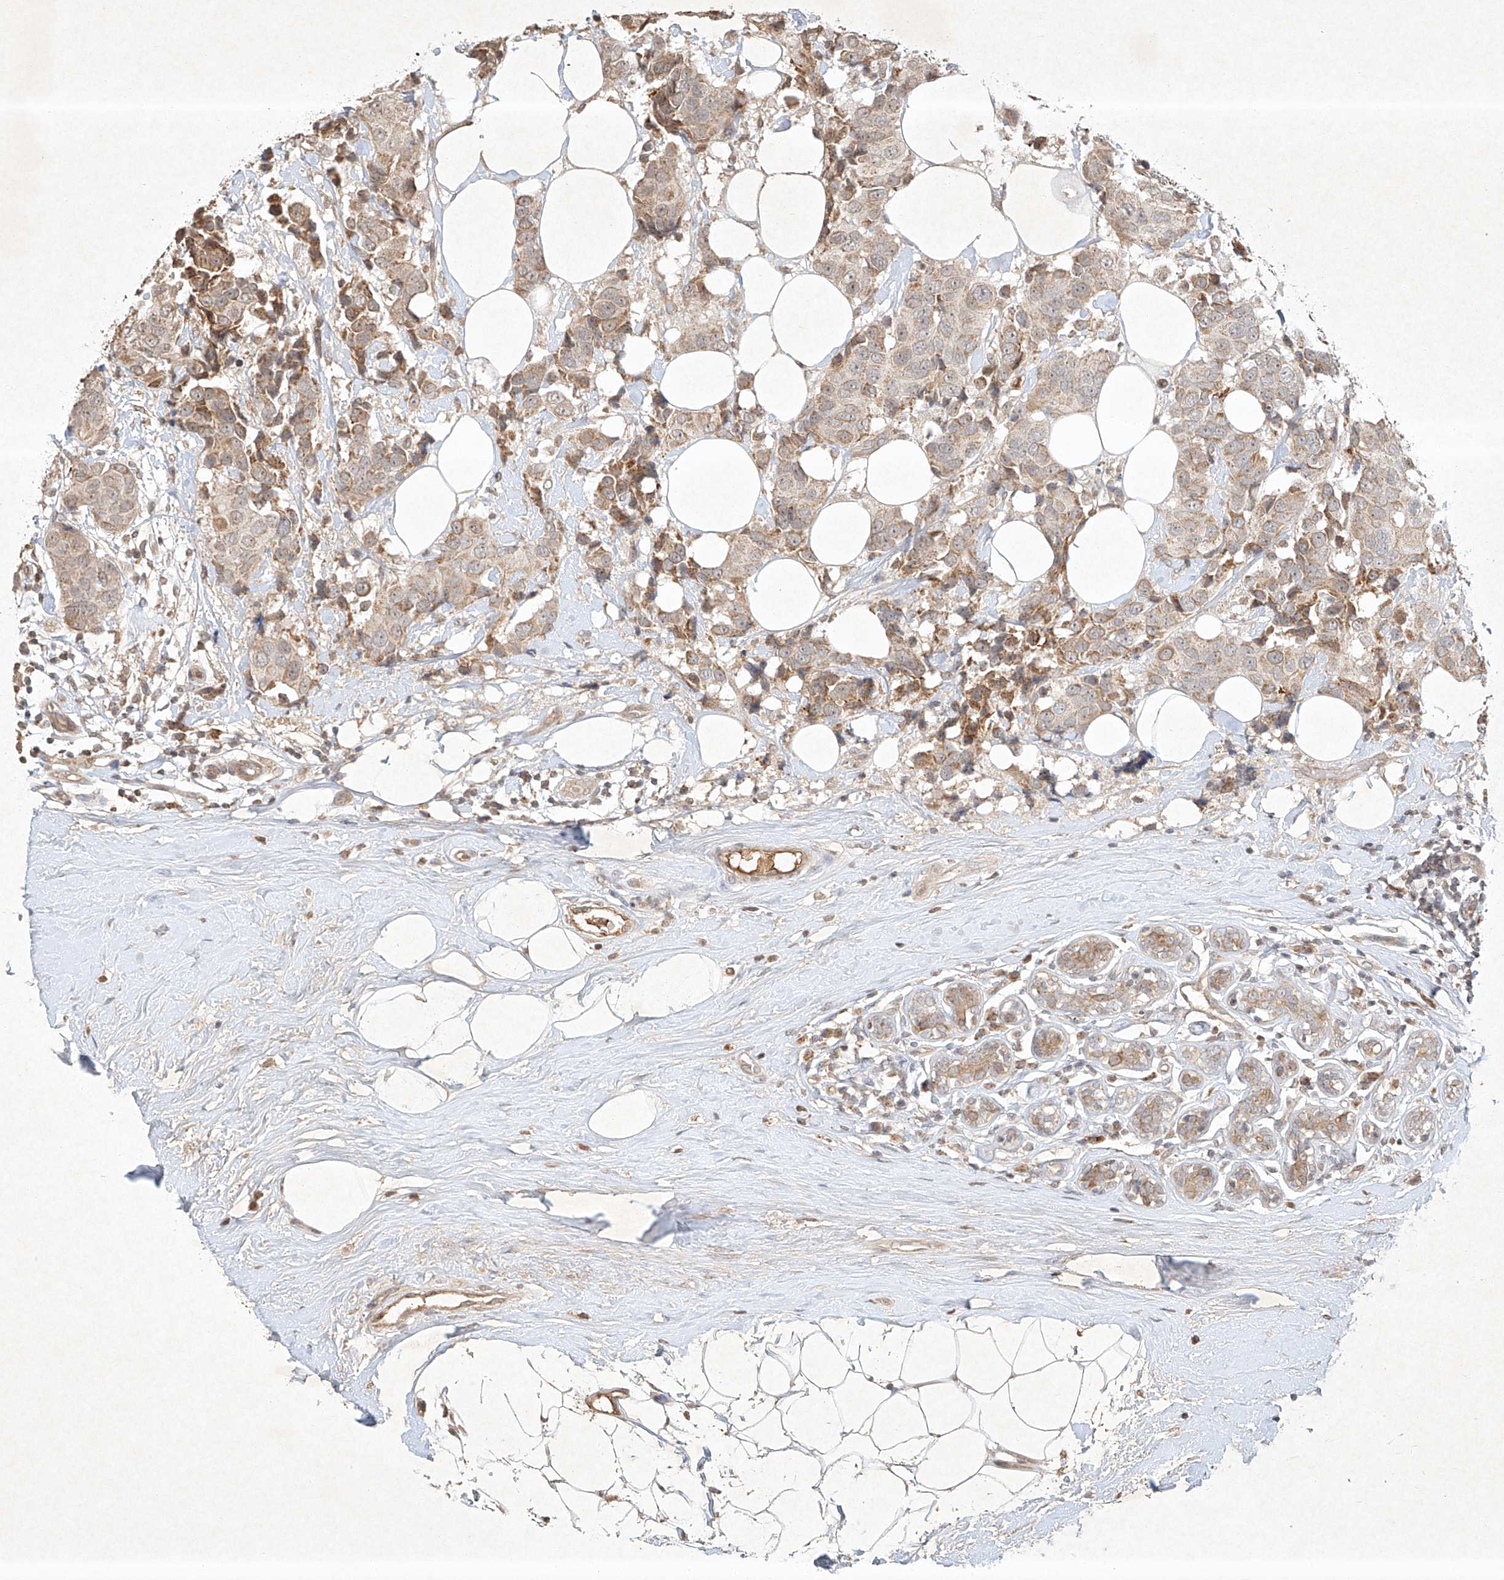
{"staining": {"intensity": "weak", "quantity": "25%-75%", "location": "cytoplasmic/membranous"}, "tissue": "breast cancer", "cell_type": "Tumor cells", "image_type": "cancer", "snomed": [{"axis": "morphology", "description": "Normal tissue, NOS"}, {"axis": "morphology", "description": "Duct carcinoma"}, {"axis": "topography", "description": "Breast"}], "caption": "Protein expression by IHC exhibits weak cytoplasmic/membranous staining in approximately 25%-75% of tumor cells in breast cancer (infiltrating ductal carcinoma).", "gene": "BTRC", "patient": {"sex": "female", "age": 39}}